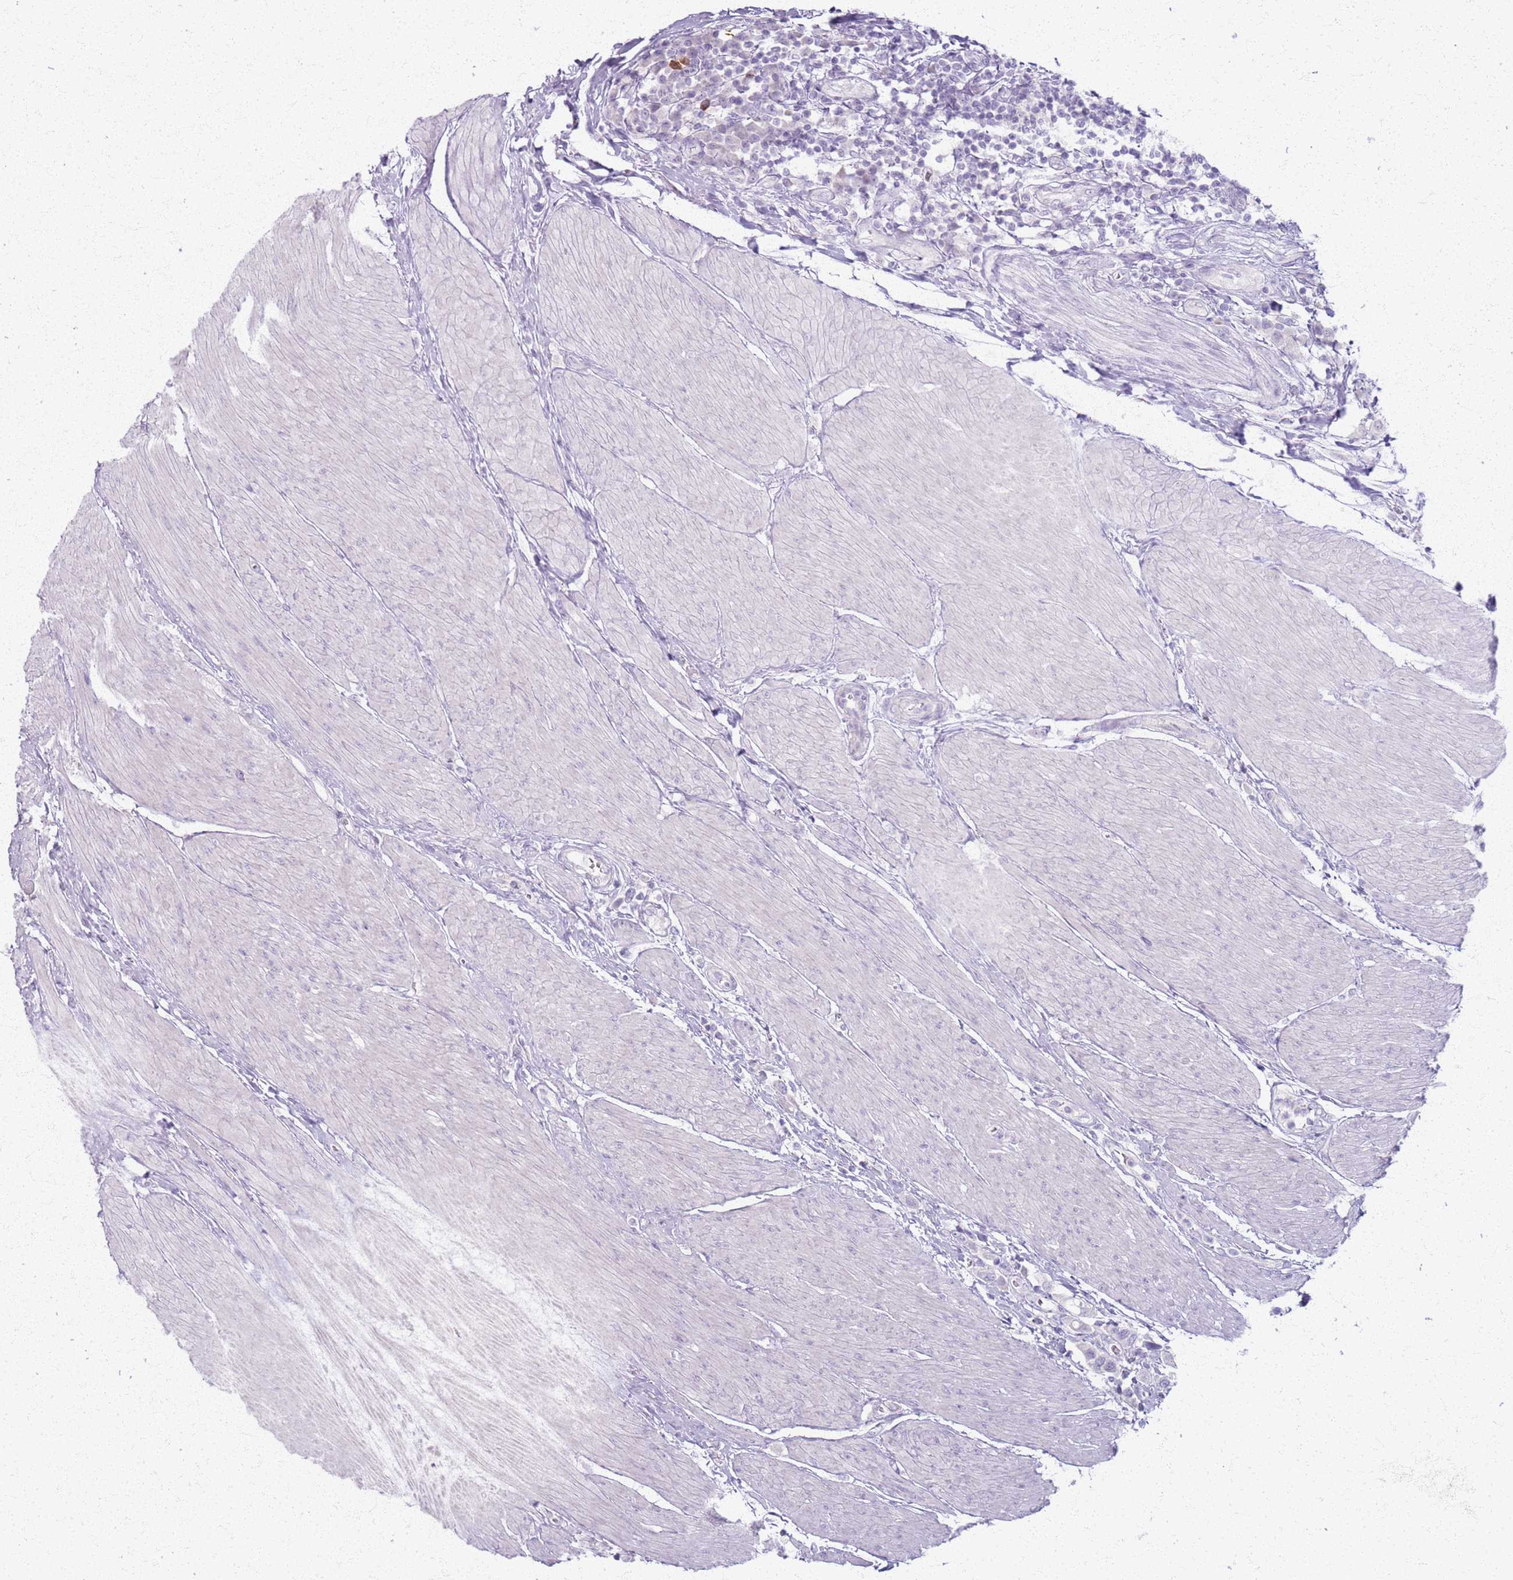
{"staining": {"intensity": "negative", "quantity": "none", "location": "none"}, "tissue": "urothelial cancer", "cell_type": "Tumor cells", "image_type": "cancer", "snomed": [{"axis": "morphology", "description": "Urothelial carcinoma, High grade"}, {"axis": "topography", "description": "Urinary bladder"}], "caption": "DAB immunohistochemical staining of urothelial cancer shows no significant staining in tumor cells.", "gene": "CSRP3", "patient": {"sex": "male", "age": 50}}